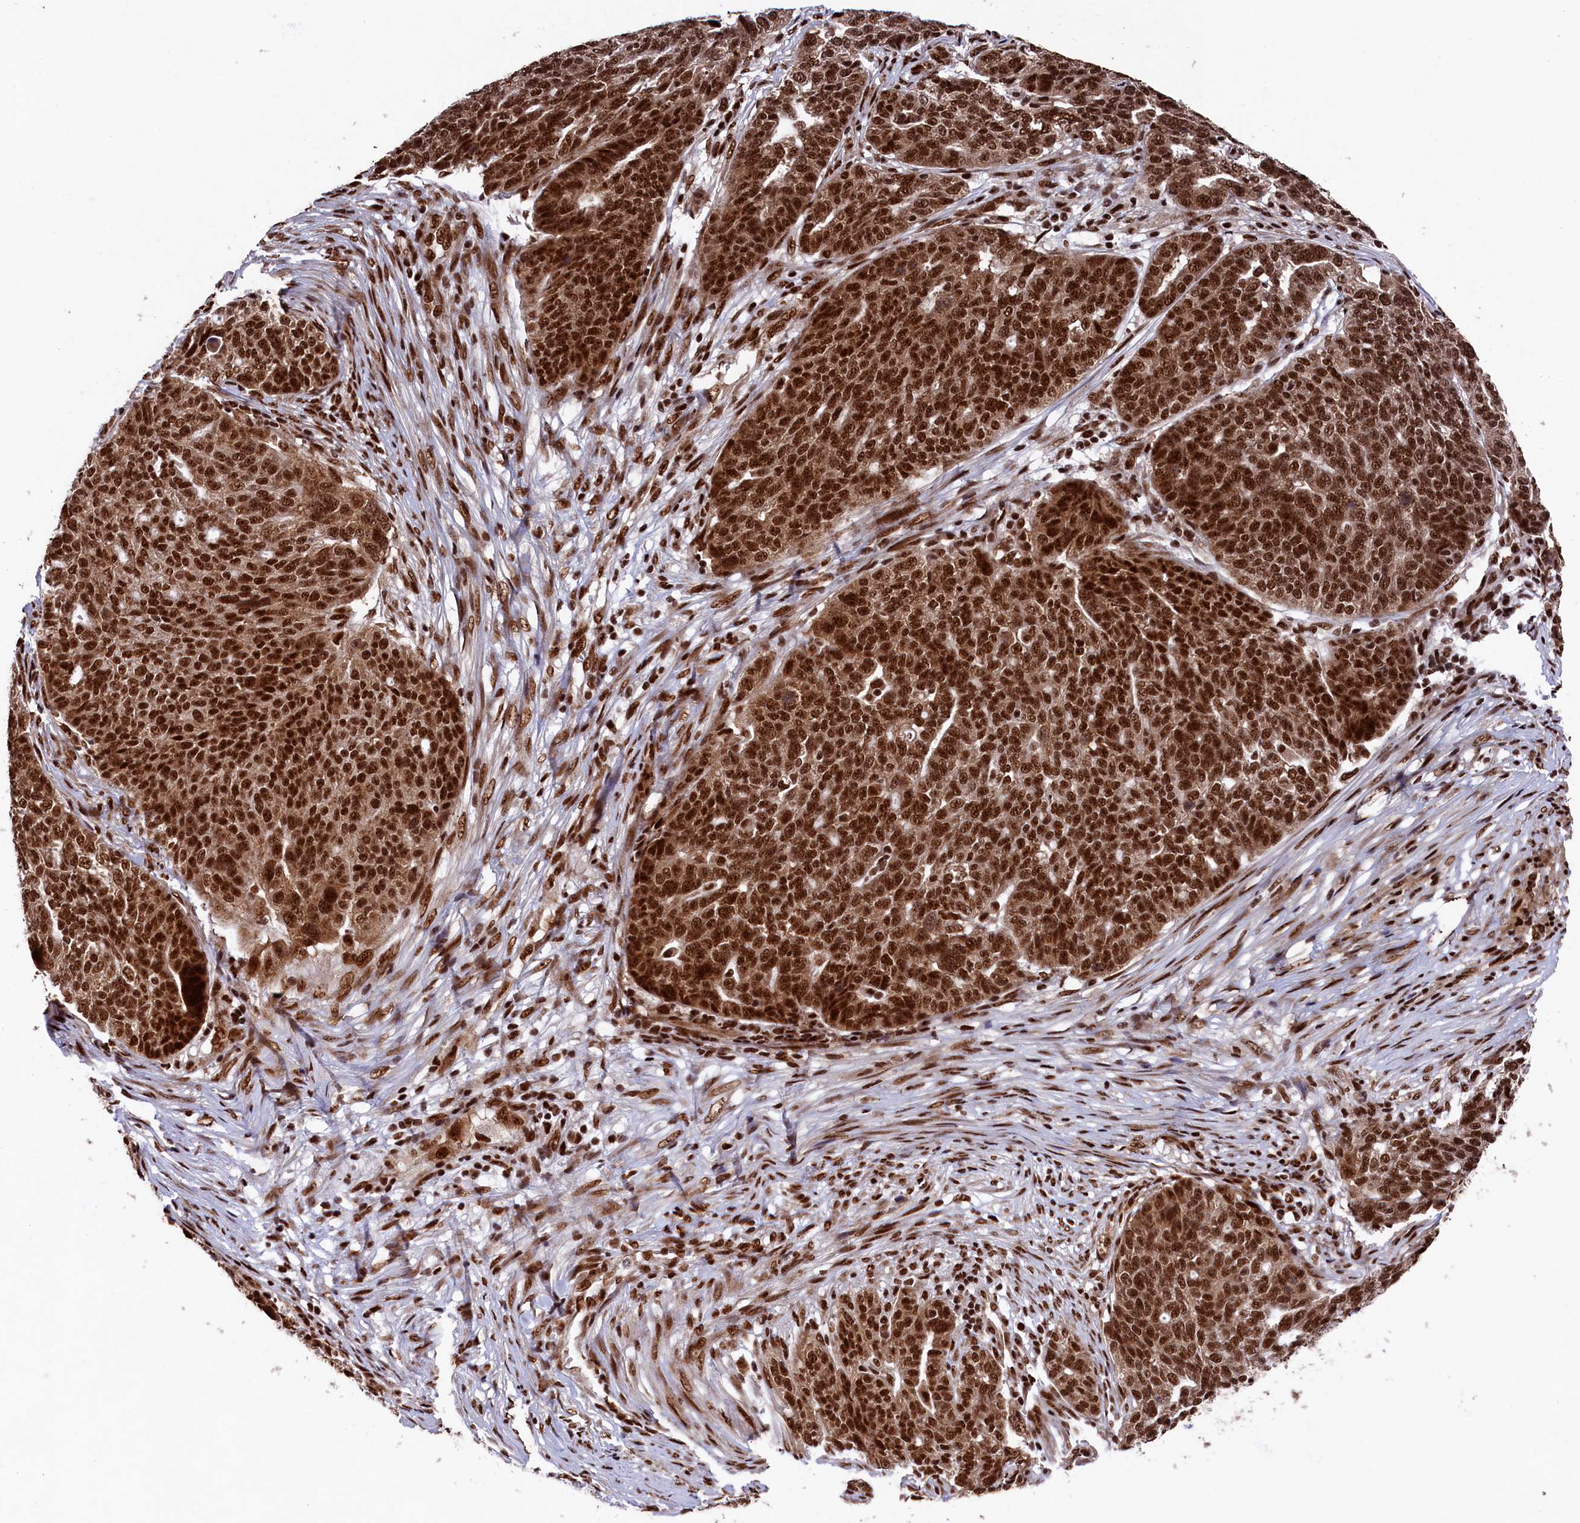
{"staining": {"intensity": "strong", "quantity": ">75%", "location": "nuclear"}, "tissue": "ovarian cancer", "cell_type": "Tumor cells", "image_type": "cancer", "snomed": [{"axis": "morphology", "description": "Cystadenocarcinoma, serous, NOS"}, {"axis": "topography", "description": "Ovary"}], "caption": "Ovarian cancer stained with DAB immunohistochemistry exhibits high levels of strong nuclear staining in approximately >75% of tumor cells.", "gene": "PRPF31", "patient": {"sex": "female", "age": 59}}